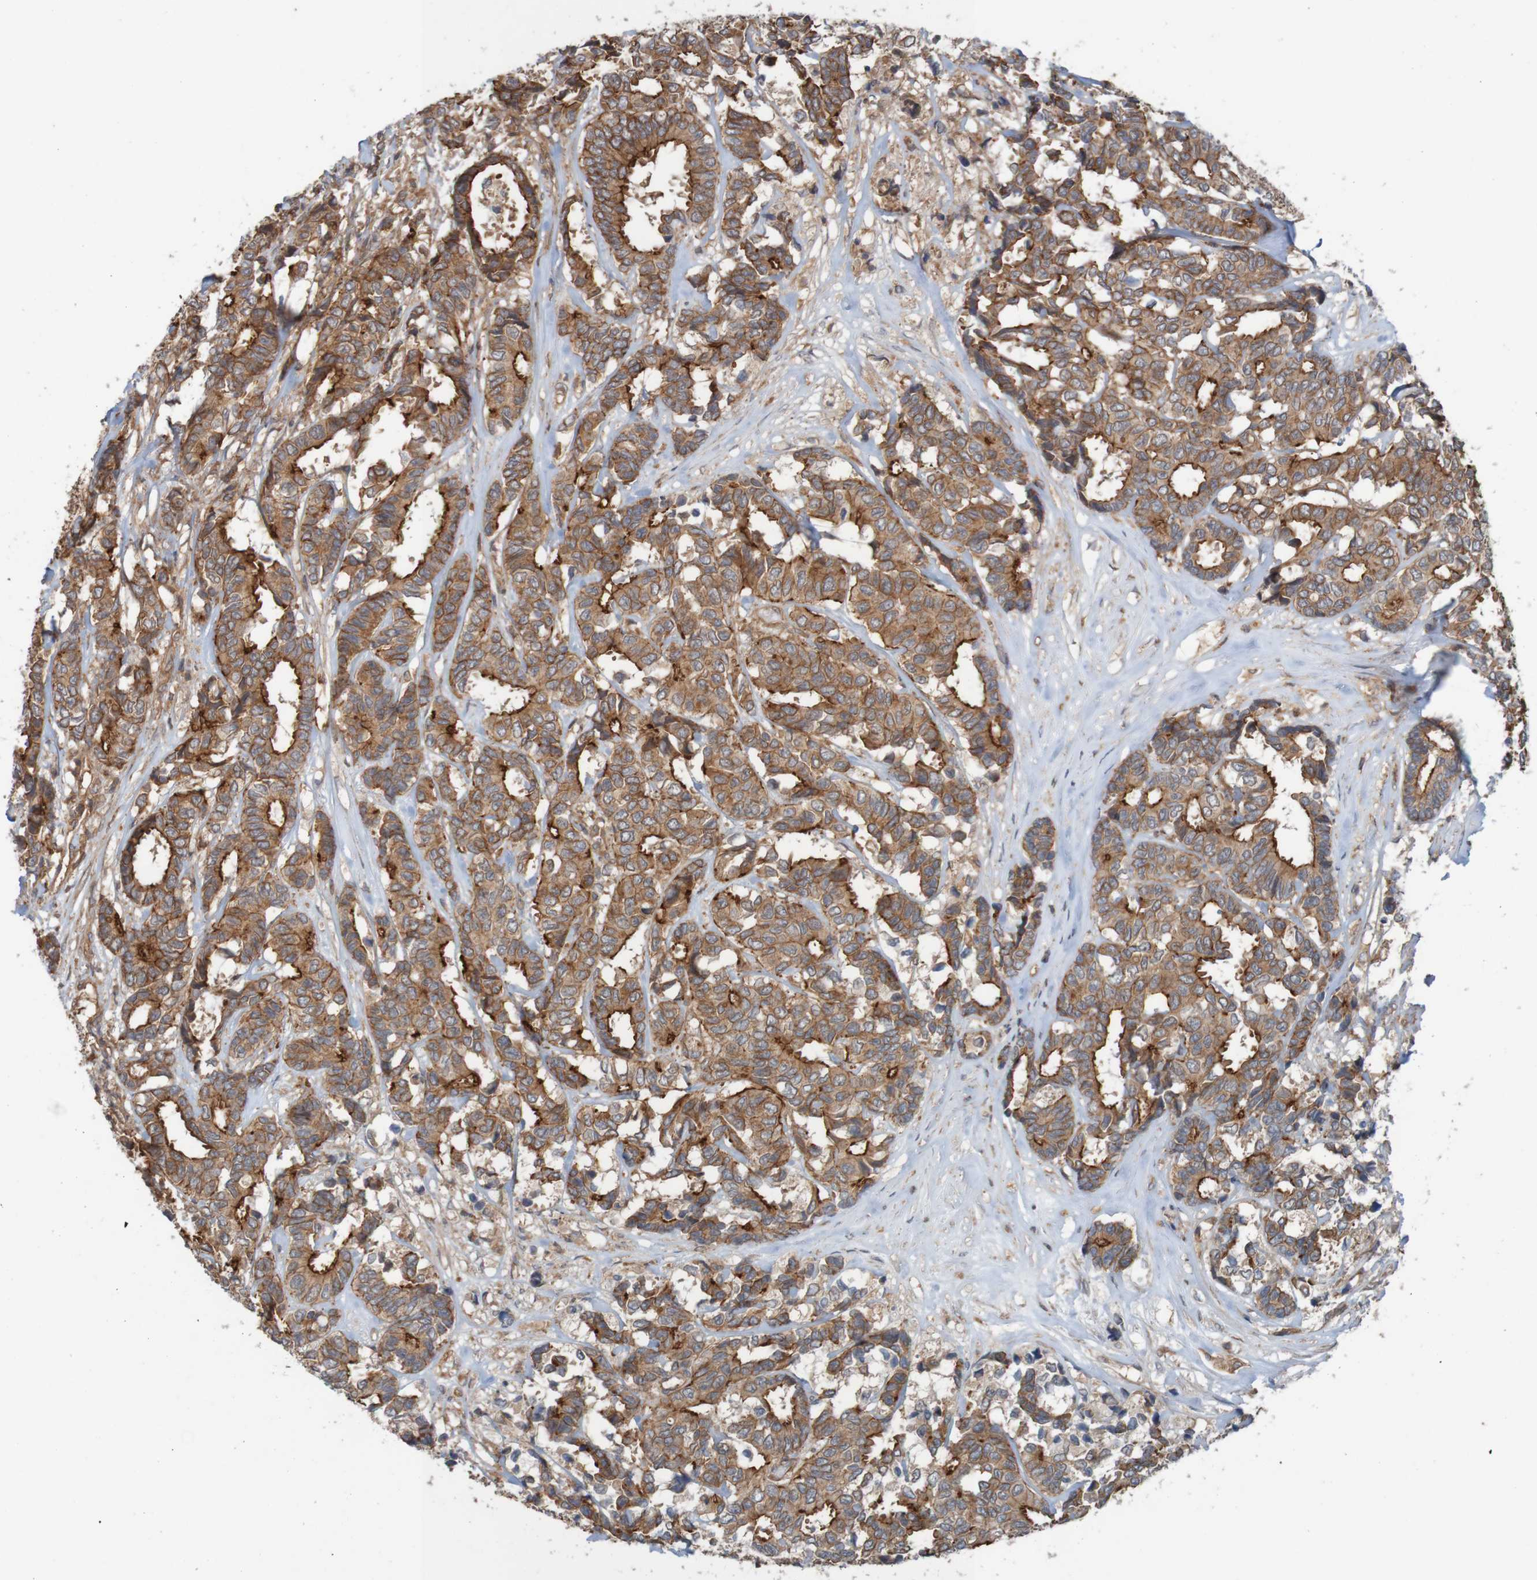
{"staining": {"intensity": "moderate", "quantity": ">75%", "location": "cytoplasmic/membranous"}, "tissue": "breast cancer", "cell_type": "Tumor cells", "image_type": "cancer", "snomed": [{"axis": "morphology", "description": "Duct carcinoma"}, {"axis": "topography", "description": "Breast"}], "caption": "Intraductal carcinoma (breast) stained for a protein shows moderate cytoplasmic/membranous positivity in tumor cells.", "gene": "ARHGEF11", "patient": {"sex": "female", "age": 87}}